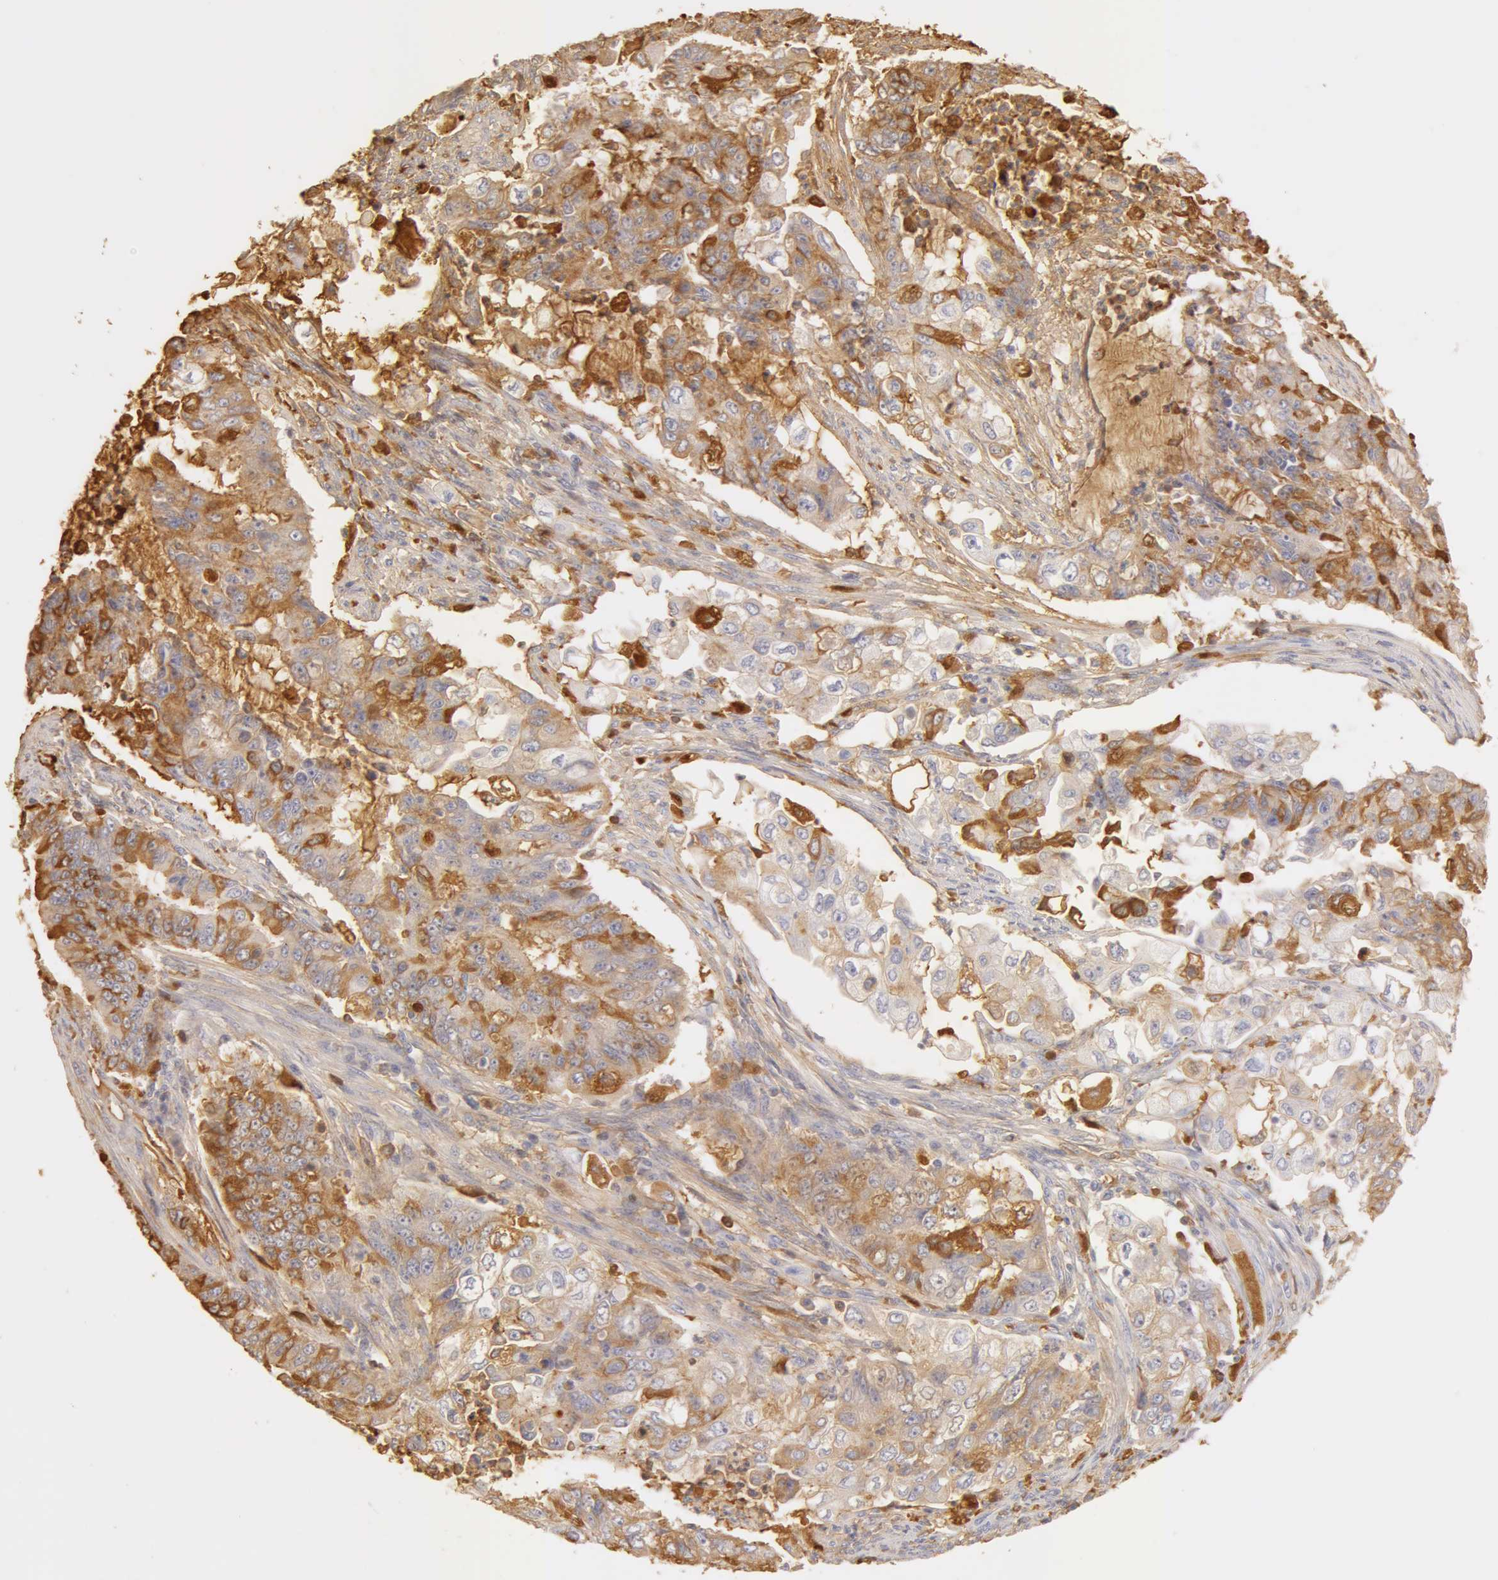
{"staining": {"intensity": "moderate", "quantity": "25%-75%", "location": "cytoplasmic/membranous"}, "tissue": "endometrial cancer", "cell_type": "Tumor cells", "image_type": "cancer", "snomed": [{"axis": "morphology", "description": "Adenocarcinoma, NOS"}, {"axis": "topography", "description": "Endometrium"}], "caption": "IHC histopathology image of human endometrial adenocarcinoma stained for a protein (brown), which demonstrates medium levels of moderate cytoplasmic/membranous expression in about 25%-75% of tumor cells.", "gene": "TF", "patient": {"sex": "female", "age": 75}}